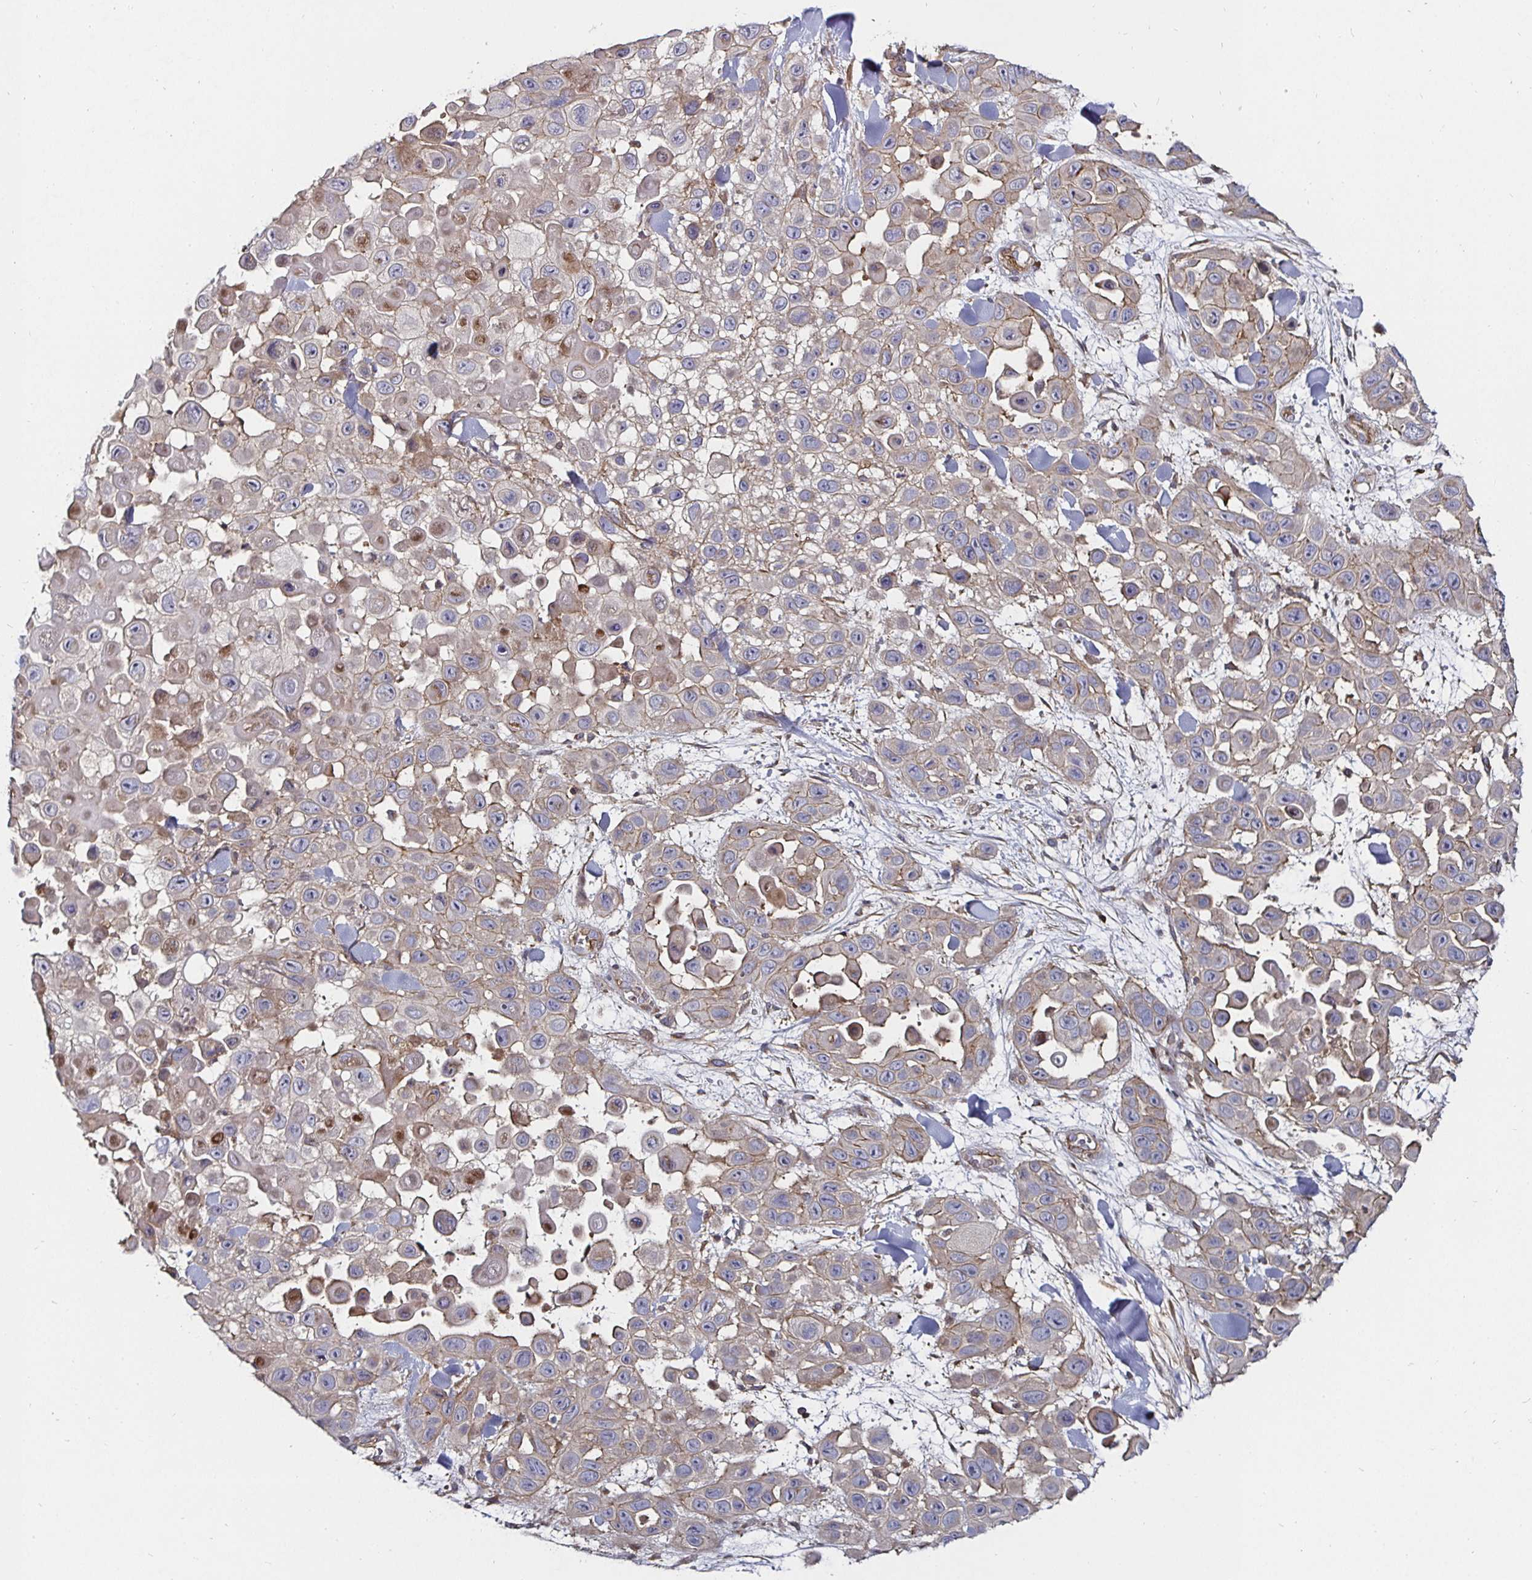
{"staining": {"intensity": "moderate", "quantity": "<25%", "location": "cytoplasmic/membranous"}, "tissue": "skin cancer", "cell_type": "Tumor cells", "image_type": "cancer", "snomed": [{"axis": "morphology", "description": "Squamous cell carcinoma, NOS"}, {"axis": "topography", "description": "Skin"}], "caption": "Tumor cells show moderate cytoplasmic/membranous staining in approximately <25% of cells in skin cancer.", "gene": "GJA4", "patient": {"sex": "male", "age": 81}}